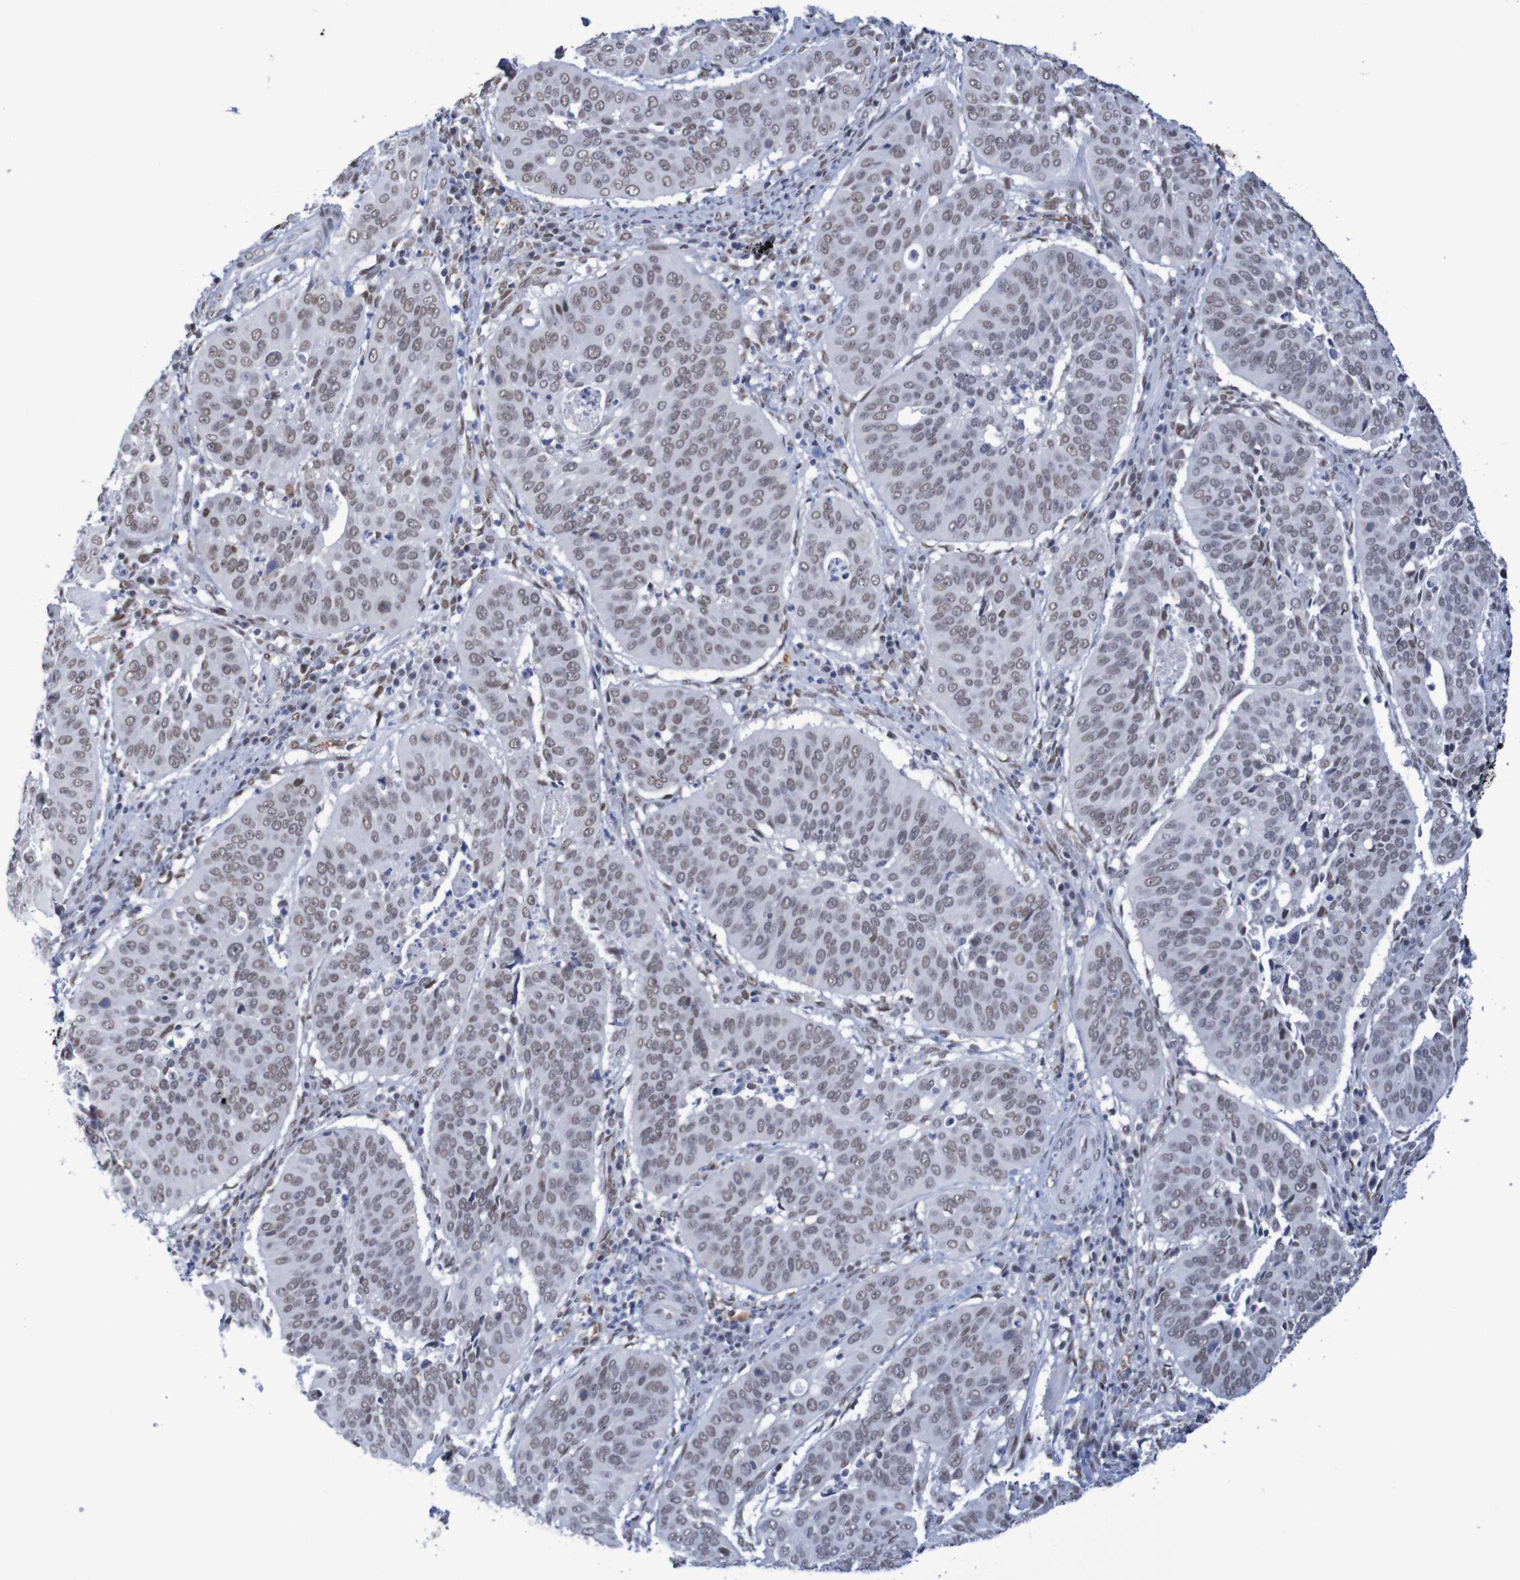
{"staining": {"intensity": "weak", "quantity": ">75%", "location": "nuclear"}, "tissue": "cervical cancer", "cell_type": "Tumor cells", "image_type": "cancer", "snomed": [{"axis": "morphology", "description": "Normal tissue, NOS"}, {"axis": "morphology", "description": "Squamous cell carcinoma, NOS"}, {"axis": "topography", "description": "Cervix"}], "caption": "A low amount of weak nuclear staining is seen in about >75% of tumor cells in cervical squamous cell carcinoma tissue. (DAB (3,3'-diaminobenzidine) = brown stain, brightfield microscopy at high magnification).", "gene": "MRTFB", "patient": {"sex": "female", "age": 39}}